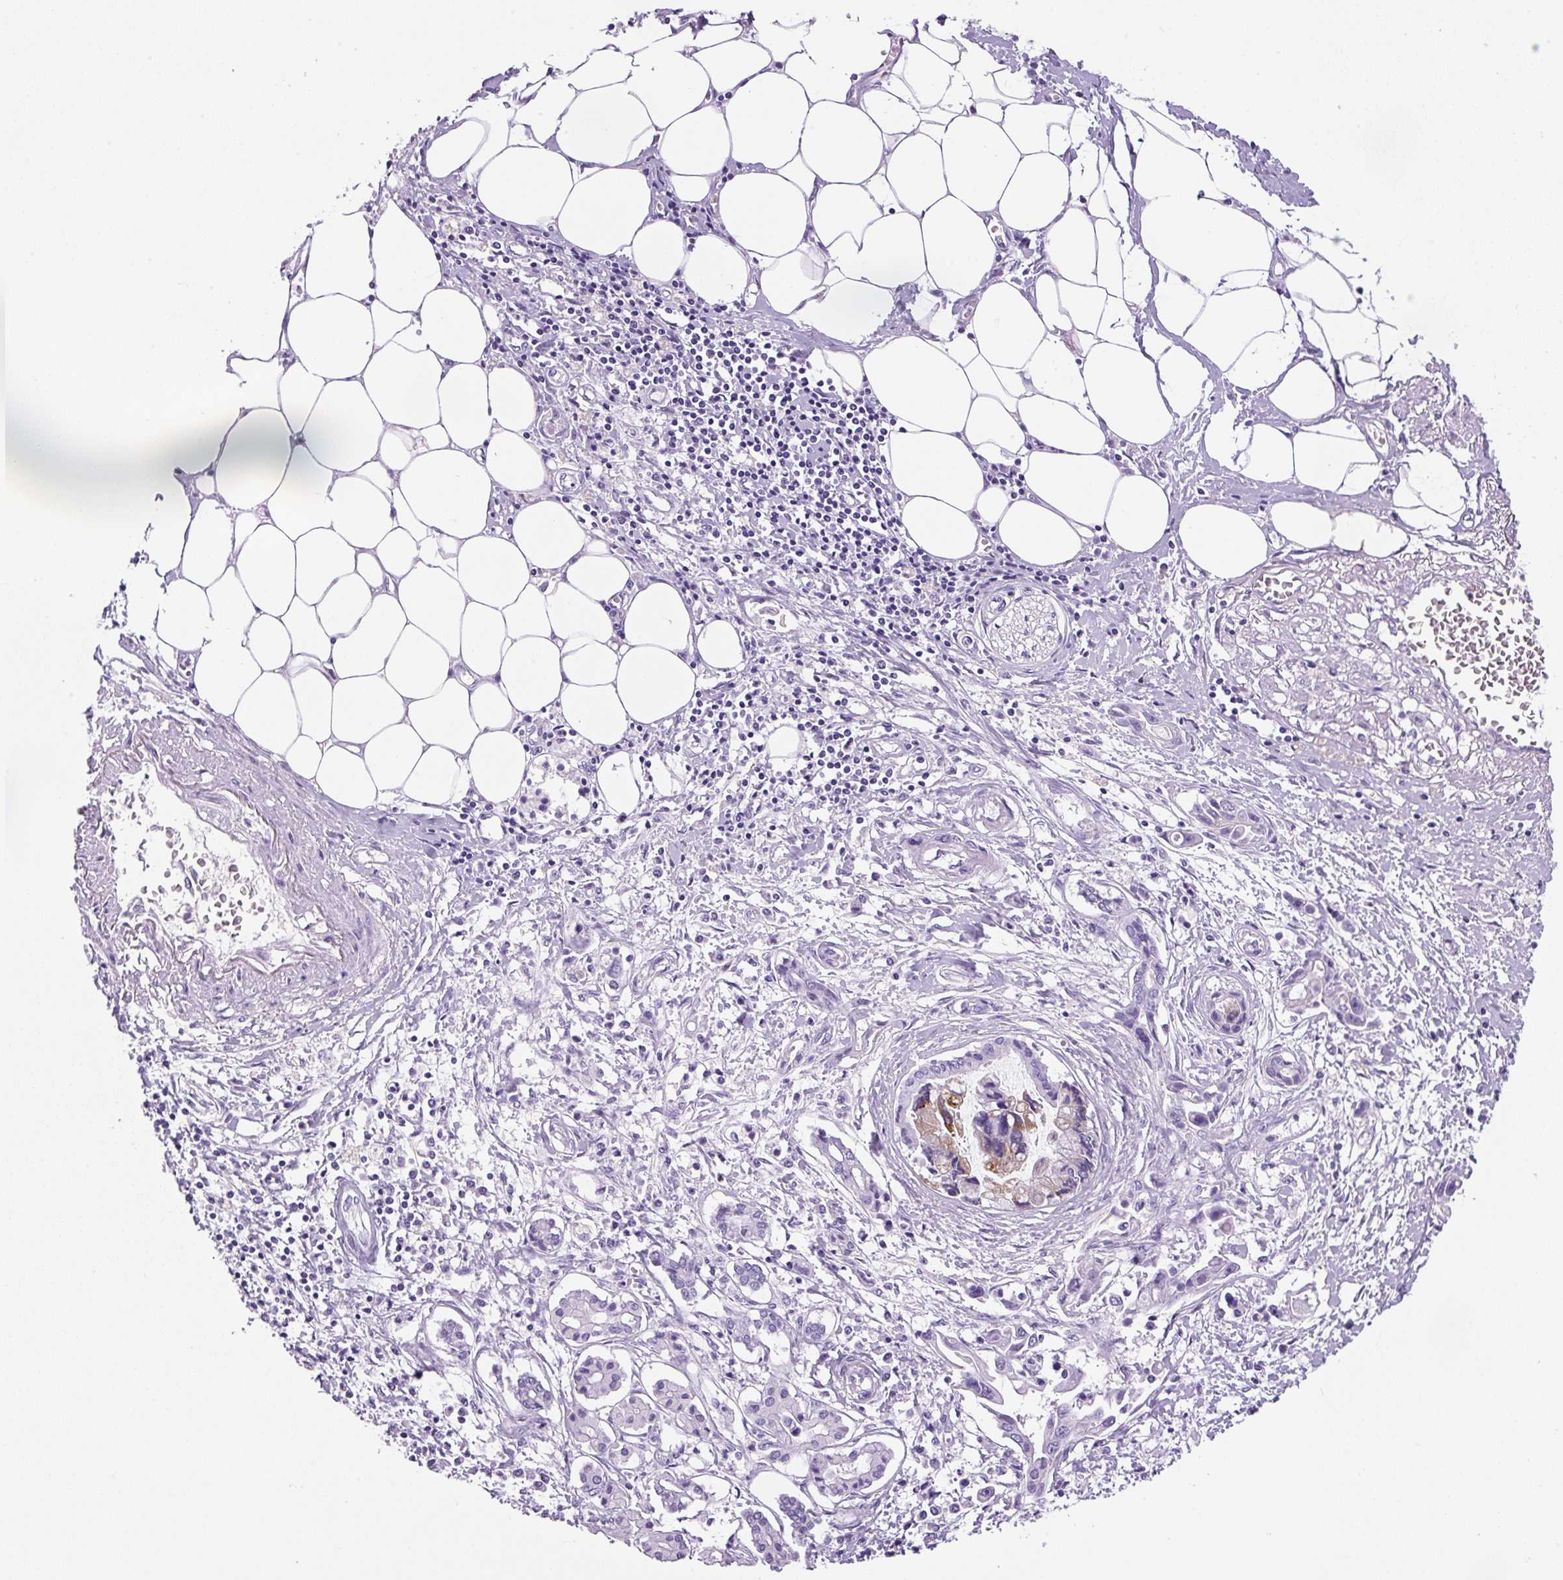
{"staining": {"intensity": "strong", "quantity": "<25%", "location": "cytoplasmic/membranous"}, "tissue": "pancreatic cancer", "cell_type": "Tumor cells", "image_type": "cancer", "snomed": [{"axis": "morphology", "description": "Adenocarcinoma, NOS"}, {"axis": "topography", "description": "Pancreas"}], "caption": "High-power microscopy captured an immunohistochemistry micrograph of pancreatic cancer, revealing strong cytoplasmic/membranous expression in about <25% of tumor cells.", "gene": "PRRT1", "patient": {"sex": "male", "age": 84}}